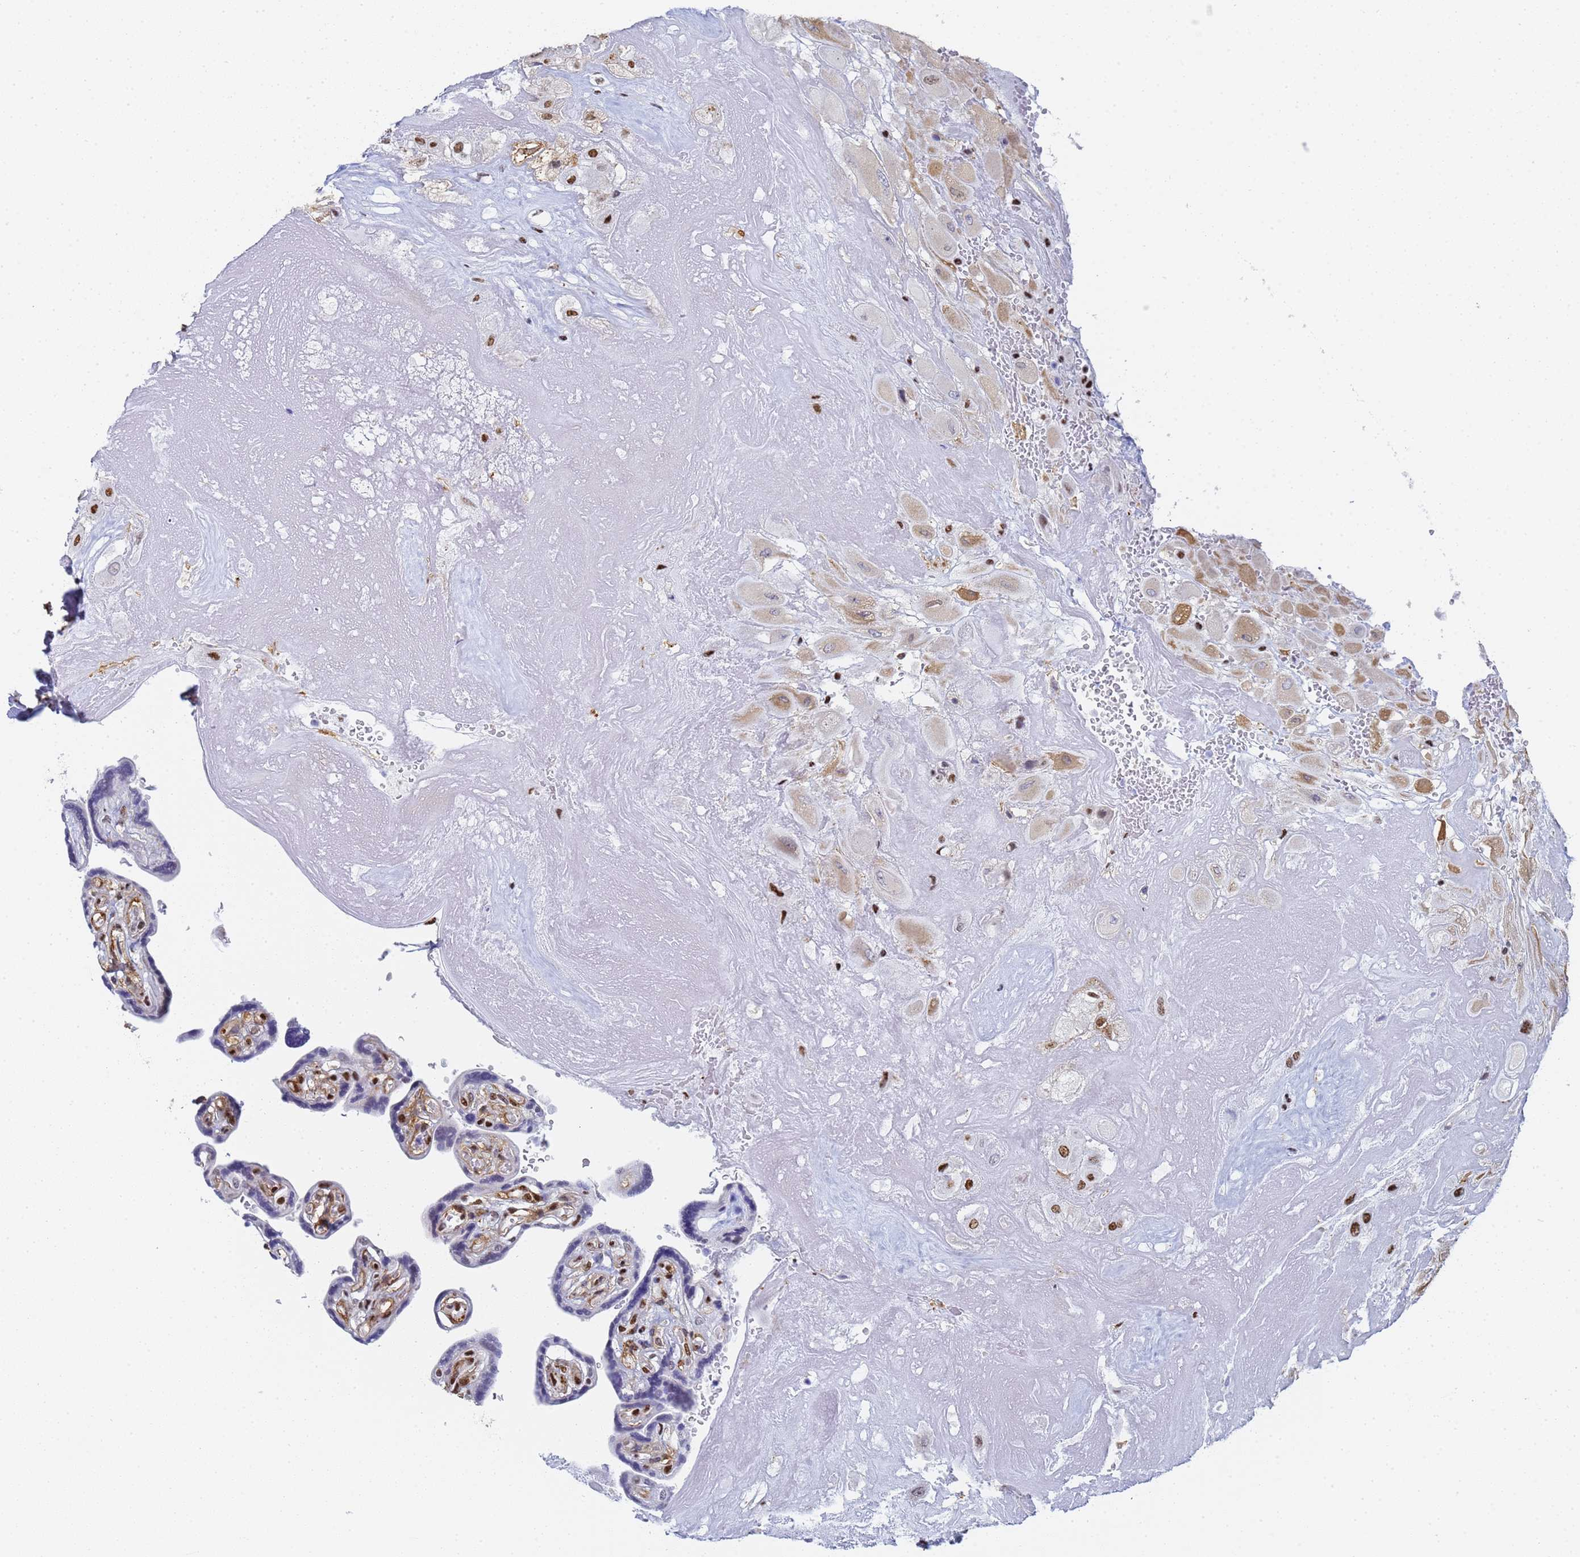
{"staining": {"intensity": "moderate", "quantity": "<25%", "location": "cytoplasmic/membranous,nuclear"}, "tissue": "placenta", "cell_type": "Decidual cells", "image_type": "normal", "snomed": [{"axis": "morphology", "description": "Normal tissue, NOS"}, {"axis": "topography", "description": "Placenta"}], "caption": "Immunohistochemical staining of unremarkable placenta demonstrates <25% levels of moderate cytoplasmic/membranous,nuclear protein staining in about <25% of decidual cells.", "gene": "PRRT4", "patient": {"sex": "female", "age": 32}}